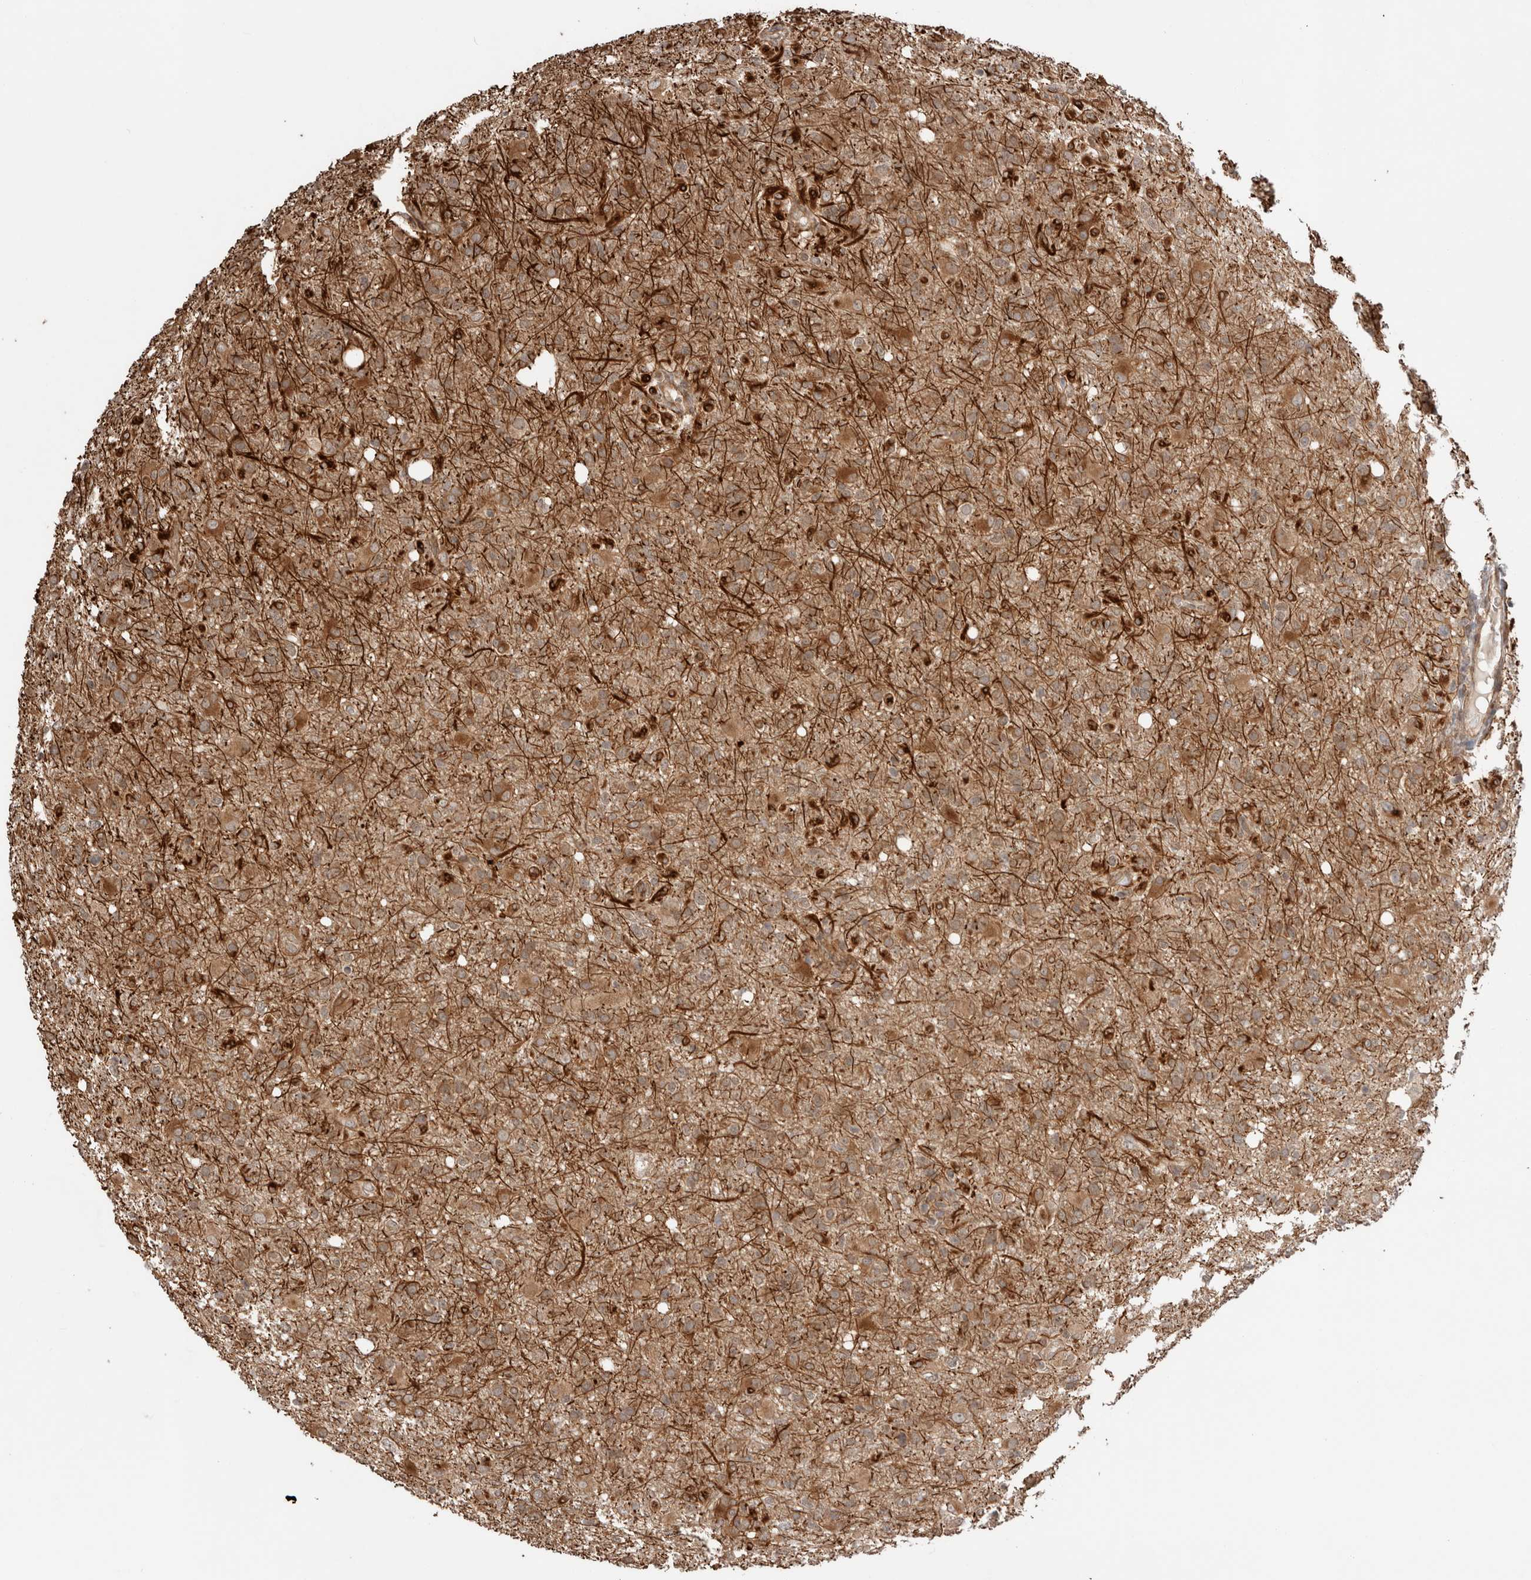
{"staining": {"intensity": "moderate", "quantity": ">75%", "location": "cytoplasmic/membranous"}, "tissue": "glioma", "cell_type": "Tumor cells", "image_type": "cancer", "snomed": [{"axis": "morphology", "description": "Glioma, malignant, High grade"}, {"axis": "topography", "description": "Brain"}], "caption": "Tumor cells demonstrate moderate cytoplasmic/membranous expression in about >75% of cells in glioma.", "gene": "ZNF649", "patient": {"sex": "female", "age": 57}}